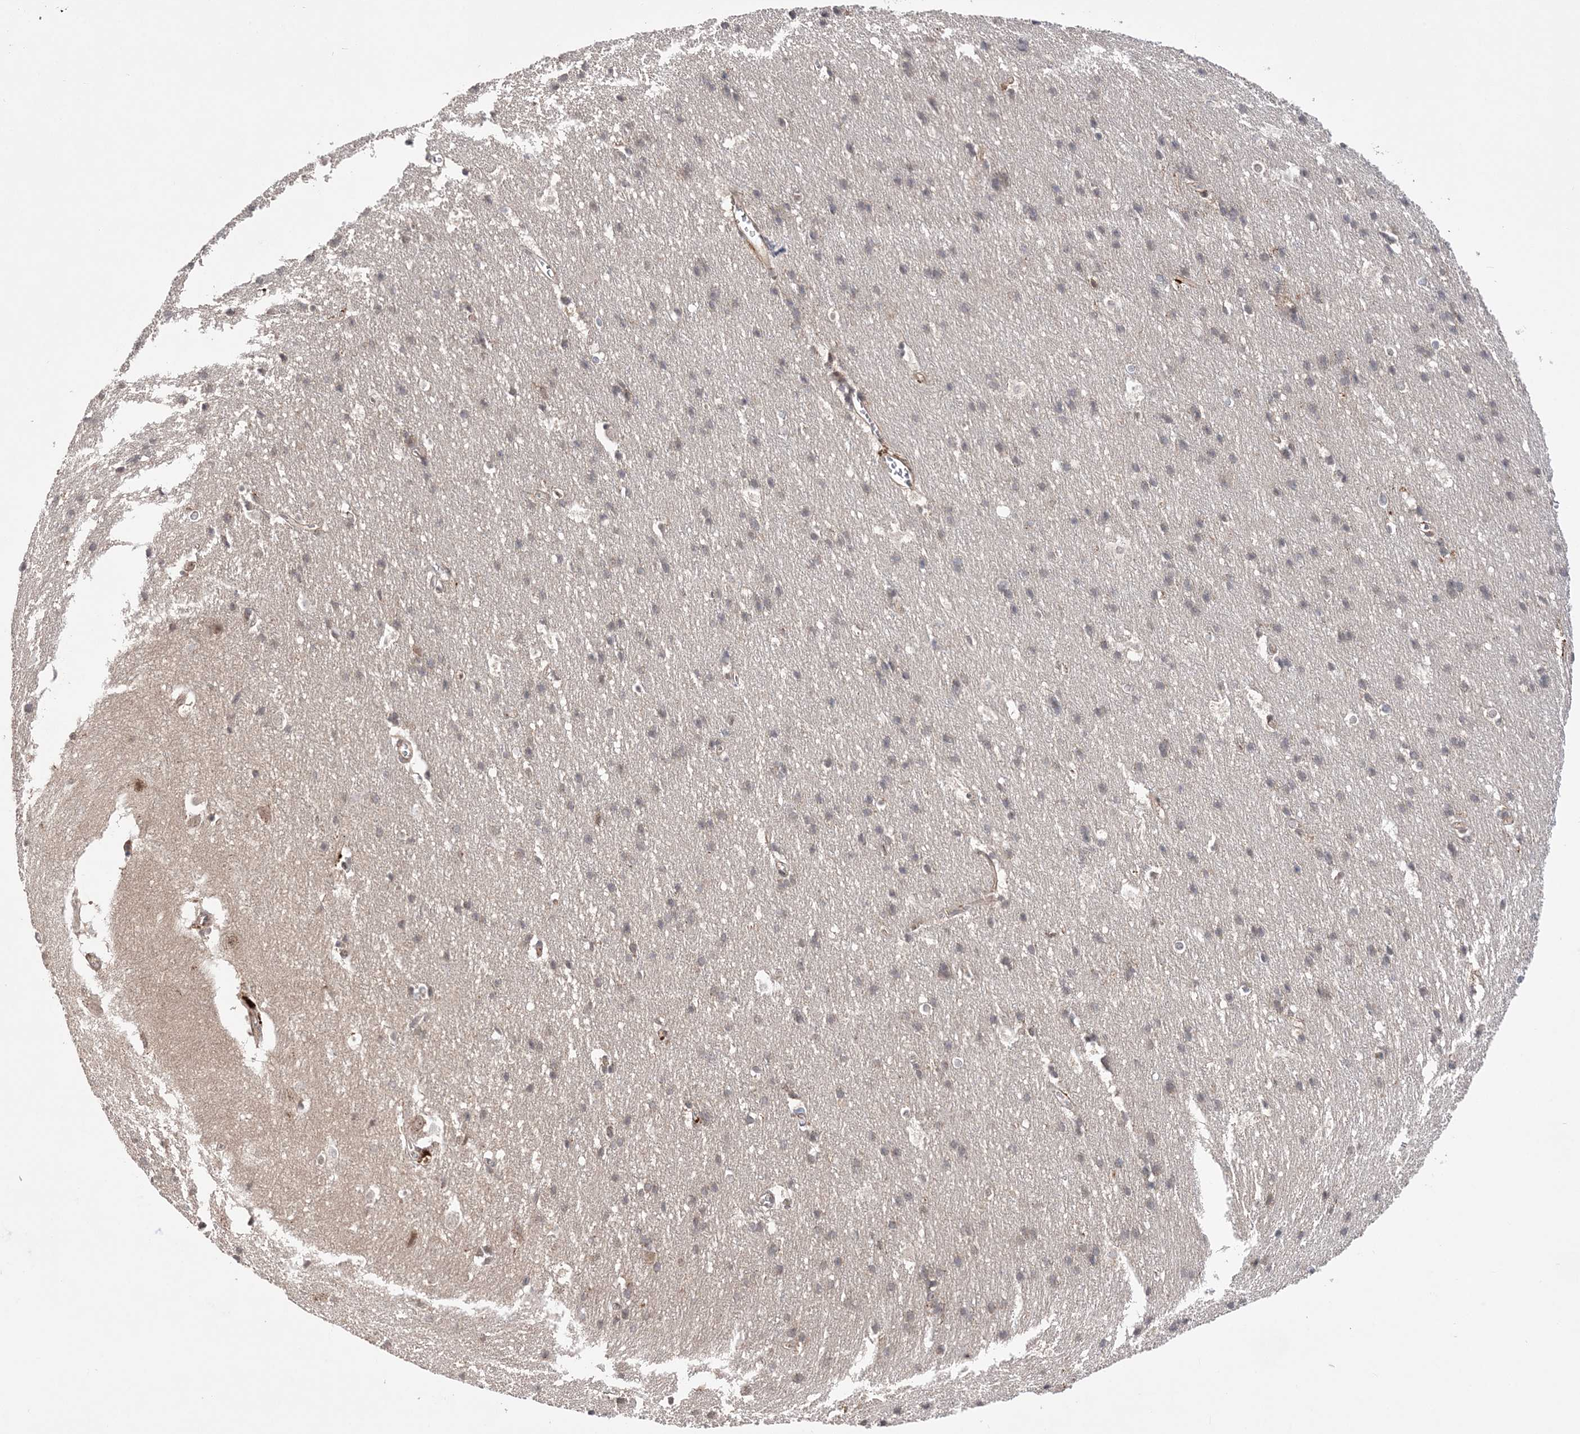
{"staining": {"intensity": "weak", "quantity": "25%-75%", "location": "cytoplasmic/membranous"}, "tissue": "cerebral cortex", "cell_type": "Endothelial cells", "image_type": "normal", "snomed": [{"axis": "morphology", "description": "Normal tissue, NOS"}, {"axis": "topography", "description": "Cerebral cortex"}], "caption": "High-power microscopy captured an immunohistochemistry (IHC) histopathology image of unremarkable cerebral cortex, revealing weak cytoplasmic/membranous positivity in about 25%-75% of endothelial cells.", "gene": "ANAPC15", "patient": {"sex": "male", "age": 54}}